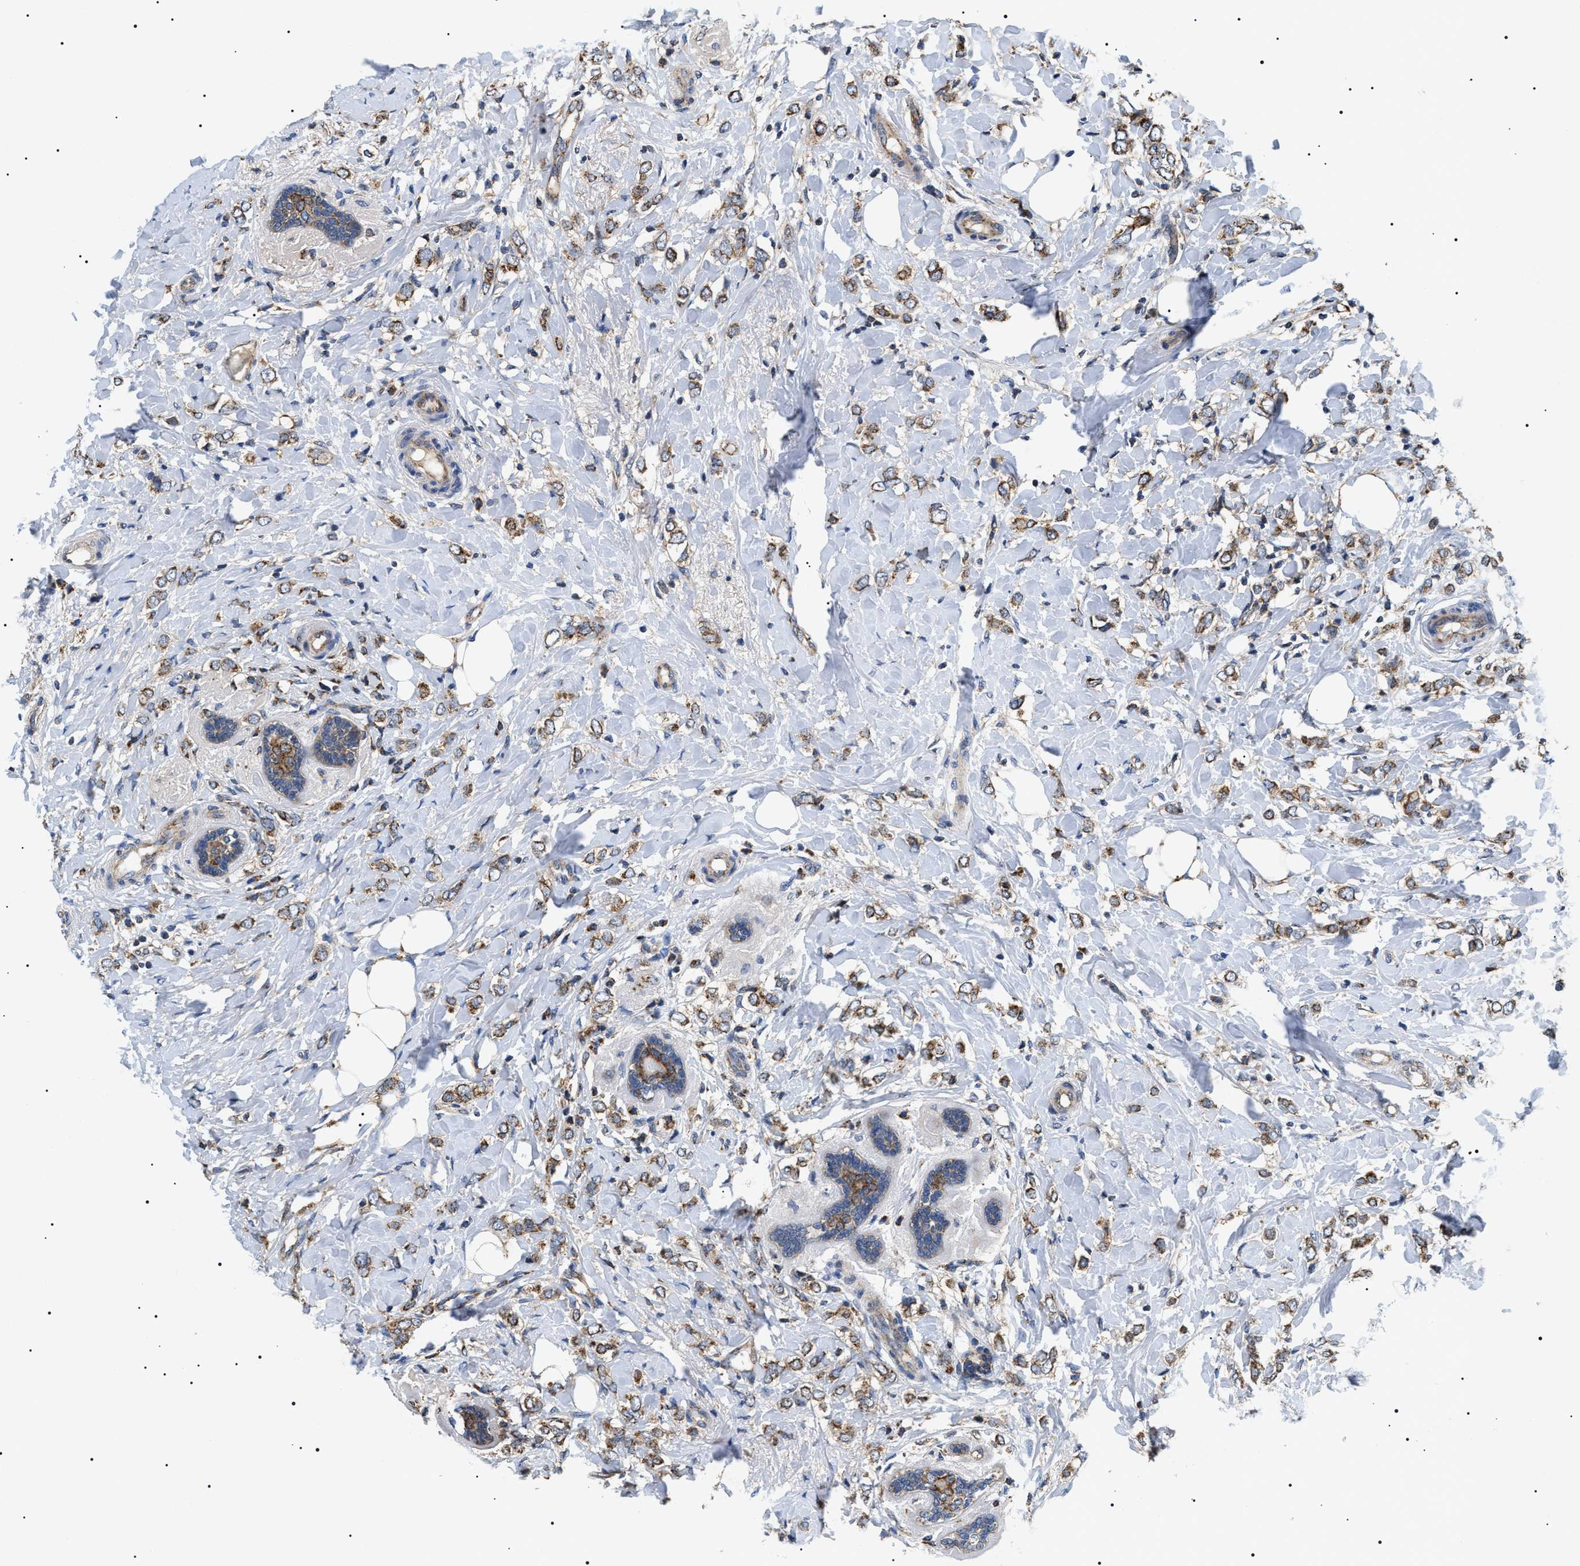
{"staining": {"intensity": "moderate", "quantity": ">75%", "location": "cytoplasmic/membranous"}, "tissue": "breast cancer", "cell_type": "Tumor cells", "image_type": "cancer", "snomed": [{"axis": "morphology", "description": "Normal tissue, NOS"}, {"axis": "morphology", "description": "Lobular carcinoma"}, {"axis": "topography", "description": "Breast"}], "caption": "The histopathology image shows immunohistochemical staining of breast cancer (lobular carcinoma). There is moderate cytoplasmic/membranous staining is identified in approximately >75% of tumor cells.", "gene": "OXSM", "patient": {"sex": "female", "age": 47}}